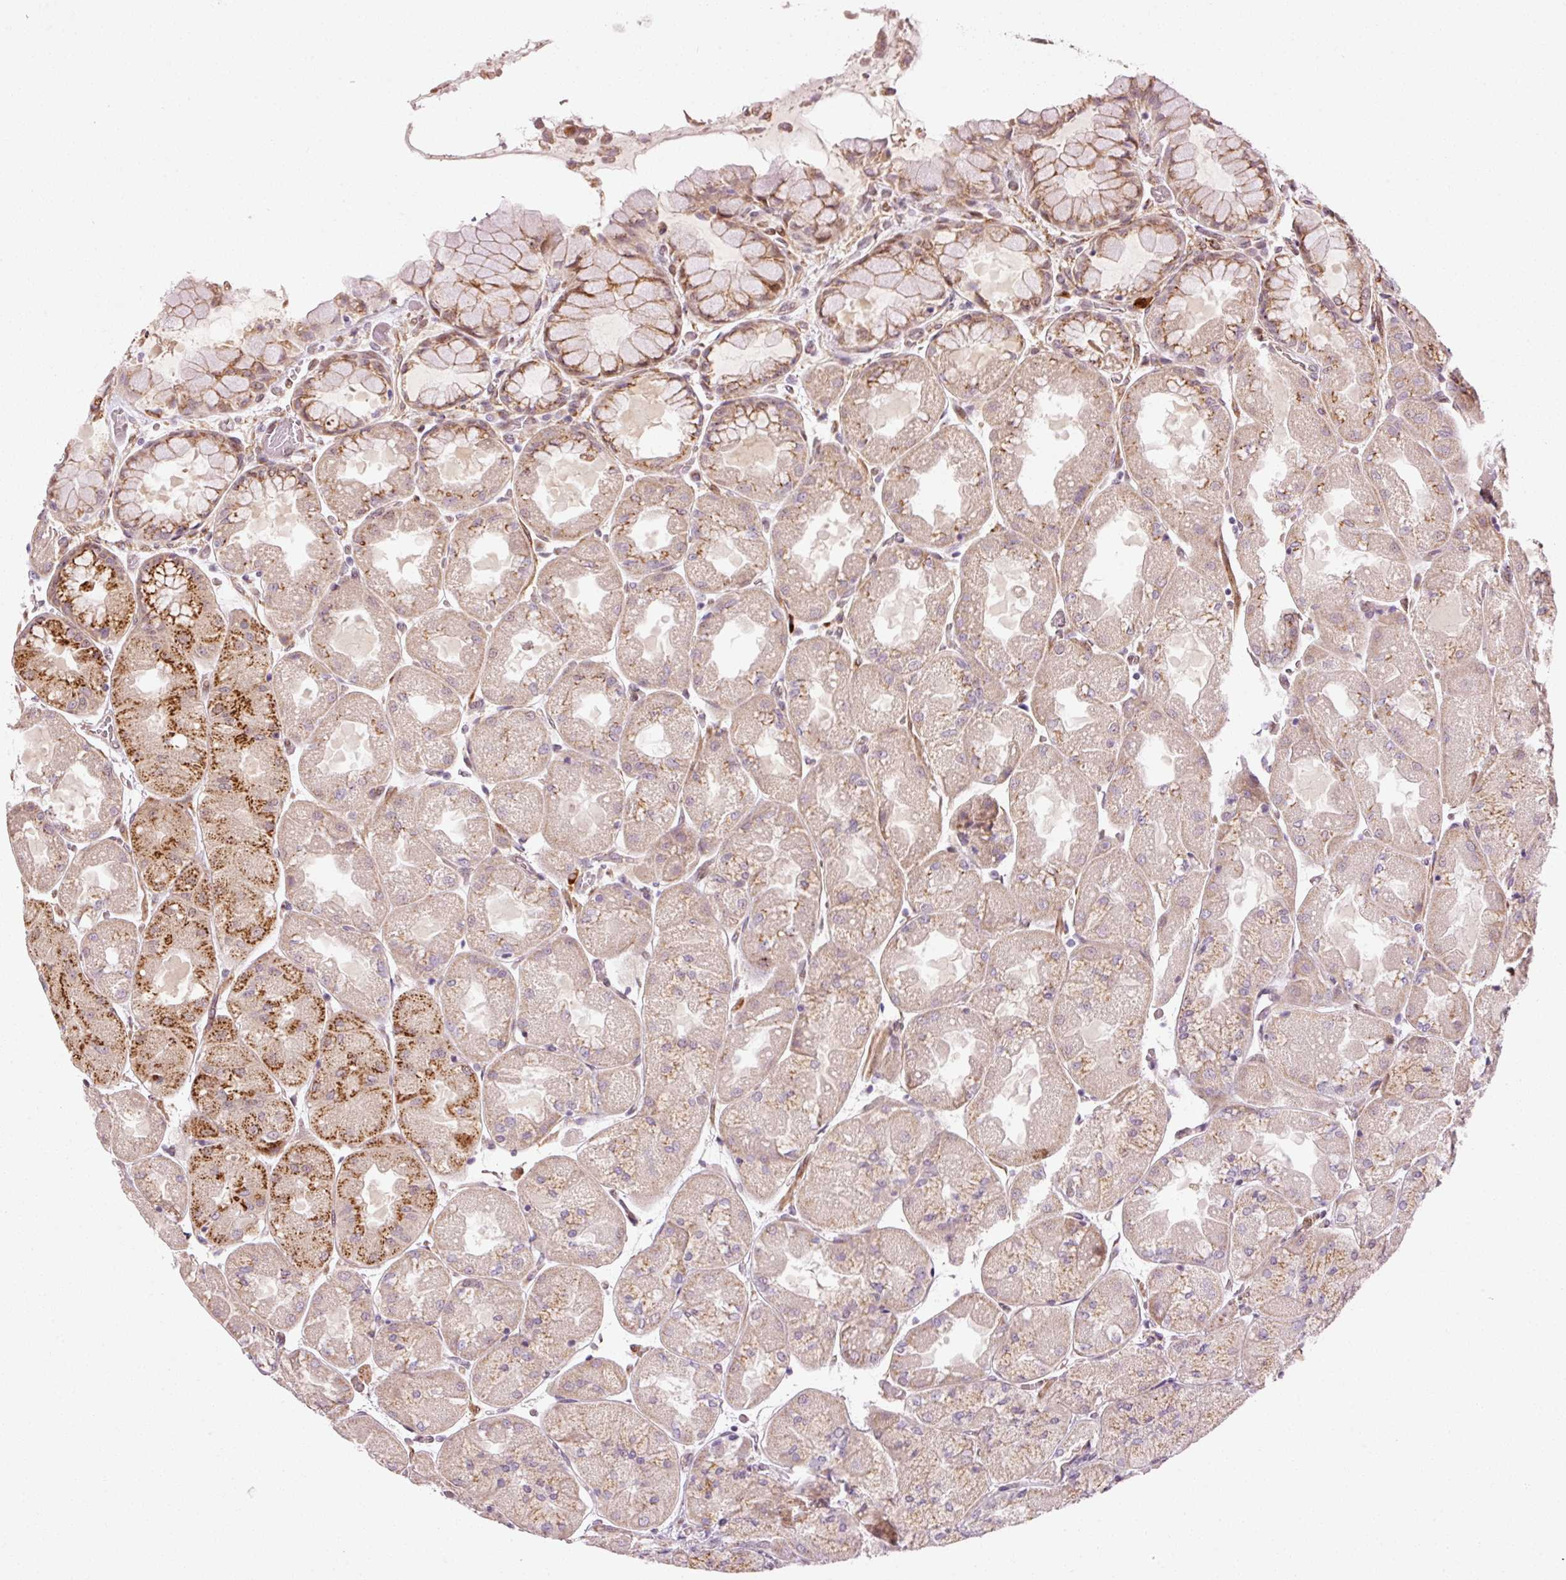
{"staining": {"intensity": "moderate", "quantity": "25%-75%", "location": "cytoplasmic/membranous,nuclear"}, "tissue": "stomach", "cell_type": "Glandular cells", "image_type": "normal", "snomed": [{"axis": "morphology", "description": "Normal tissue, NOS"}, {"axis": "topography", "description": "Stomach"}], "caption": "IHC (DAB (3,3'-diaminobenzidine)) staining of unremarkable stomach demonstrates moderate cytoplasmic/membranous,nuclear protein staining in about 25%-75% of glandular cells.", "gene": "ANKRD20A1", "patient": {"sex": "female", "age": 61}}